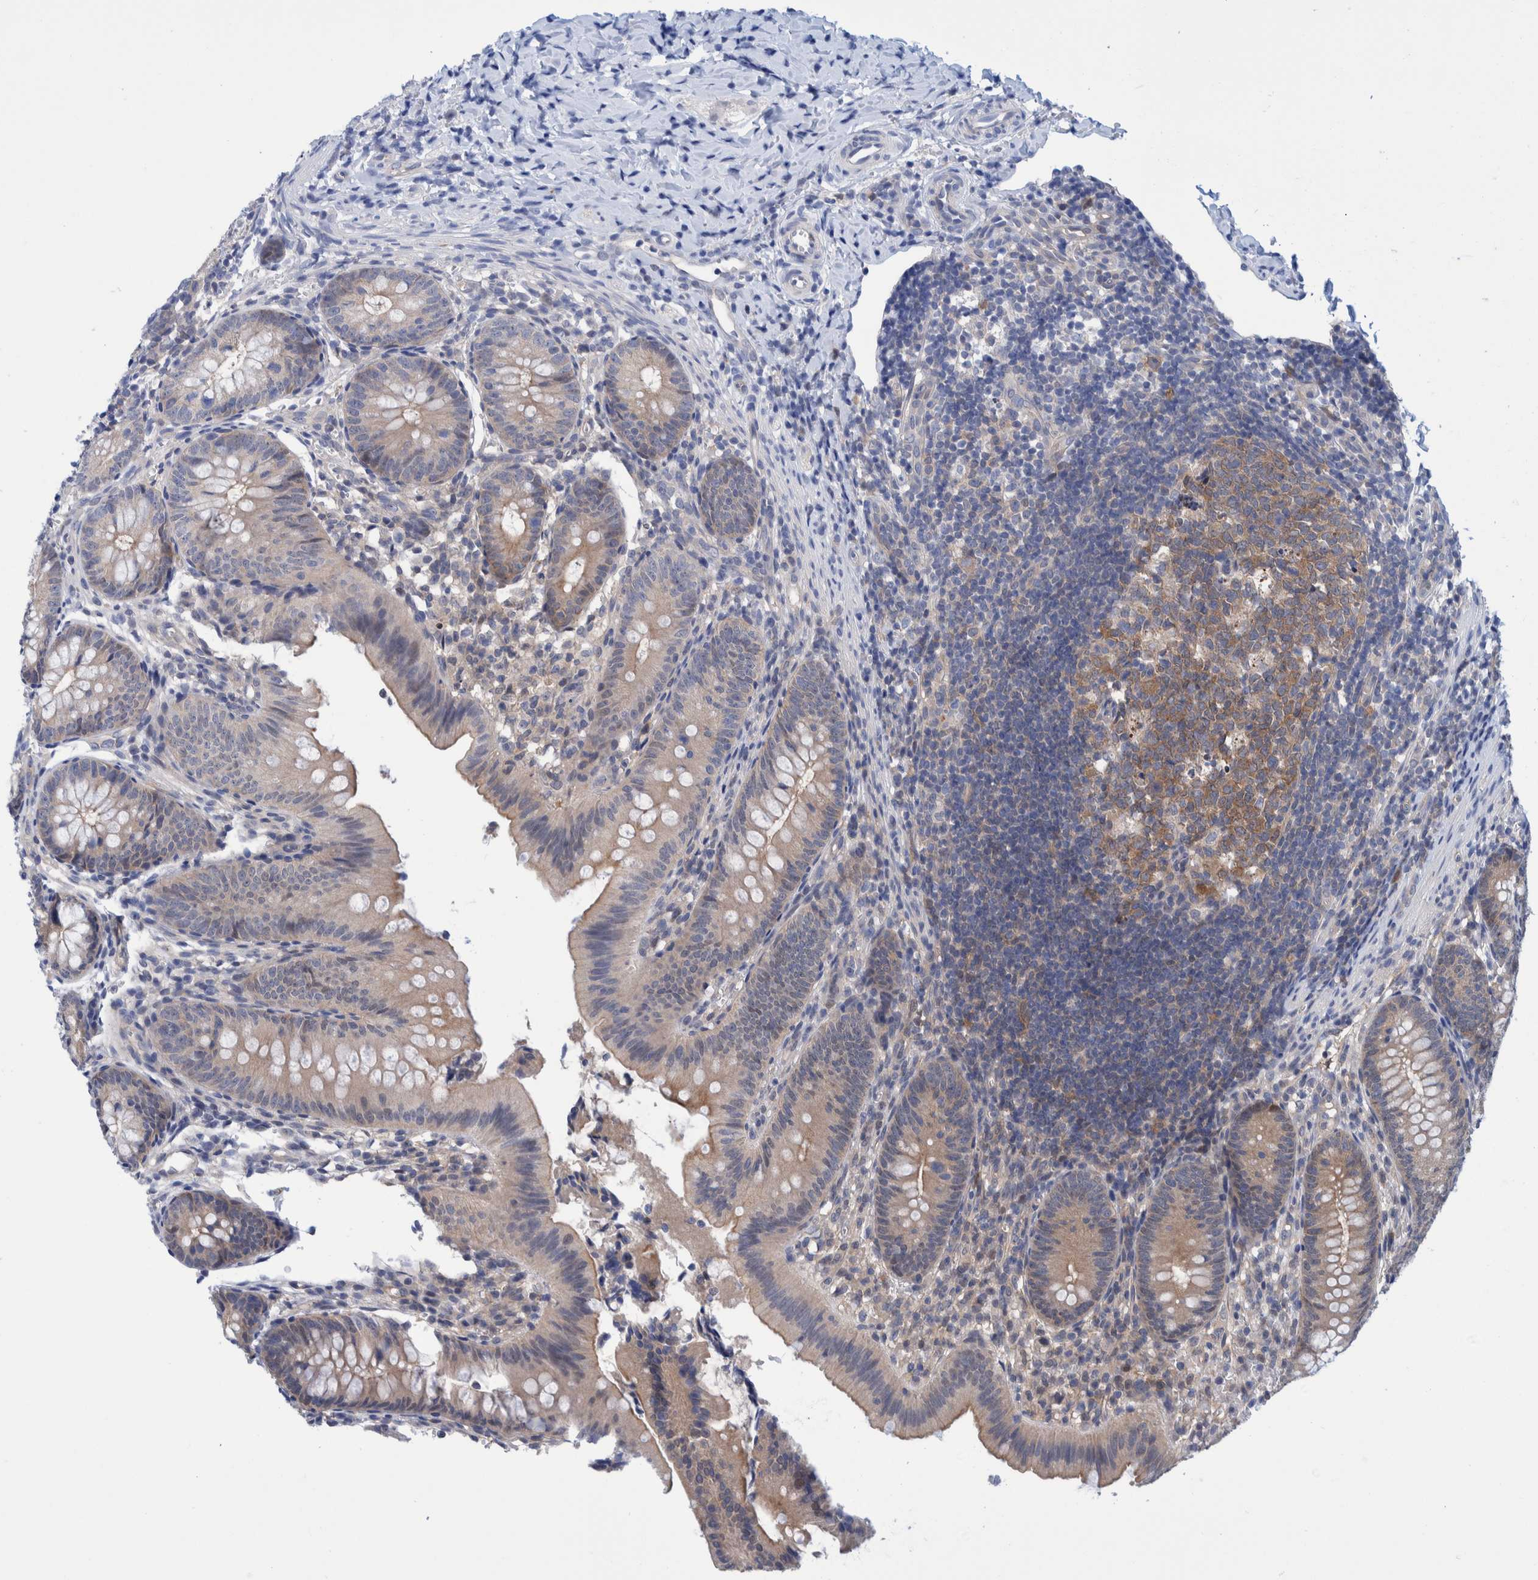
{"staining": {"intensity": "weak", "quantity": ">75%", "location": "cytoplasmic/membranous"}, "tissue": "appendix", "cell_type": "Glandular cells", "image_type": "normal", "snomed": [{"axis": "morphology", "description": "Normal tissue, NOS"}, {"axis": "topography", "description": "Appendix"}], "caption": "Weak cytoplasmic/membranous protein expression is identified in approximately >75% of glandular cells in appendix. (Brightfield microscopy of DAB IHC at high magnification).", "gene": "PFAS", "patient": {"sex": "male", "age": 1}}